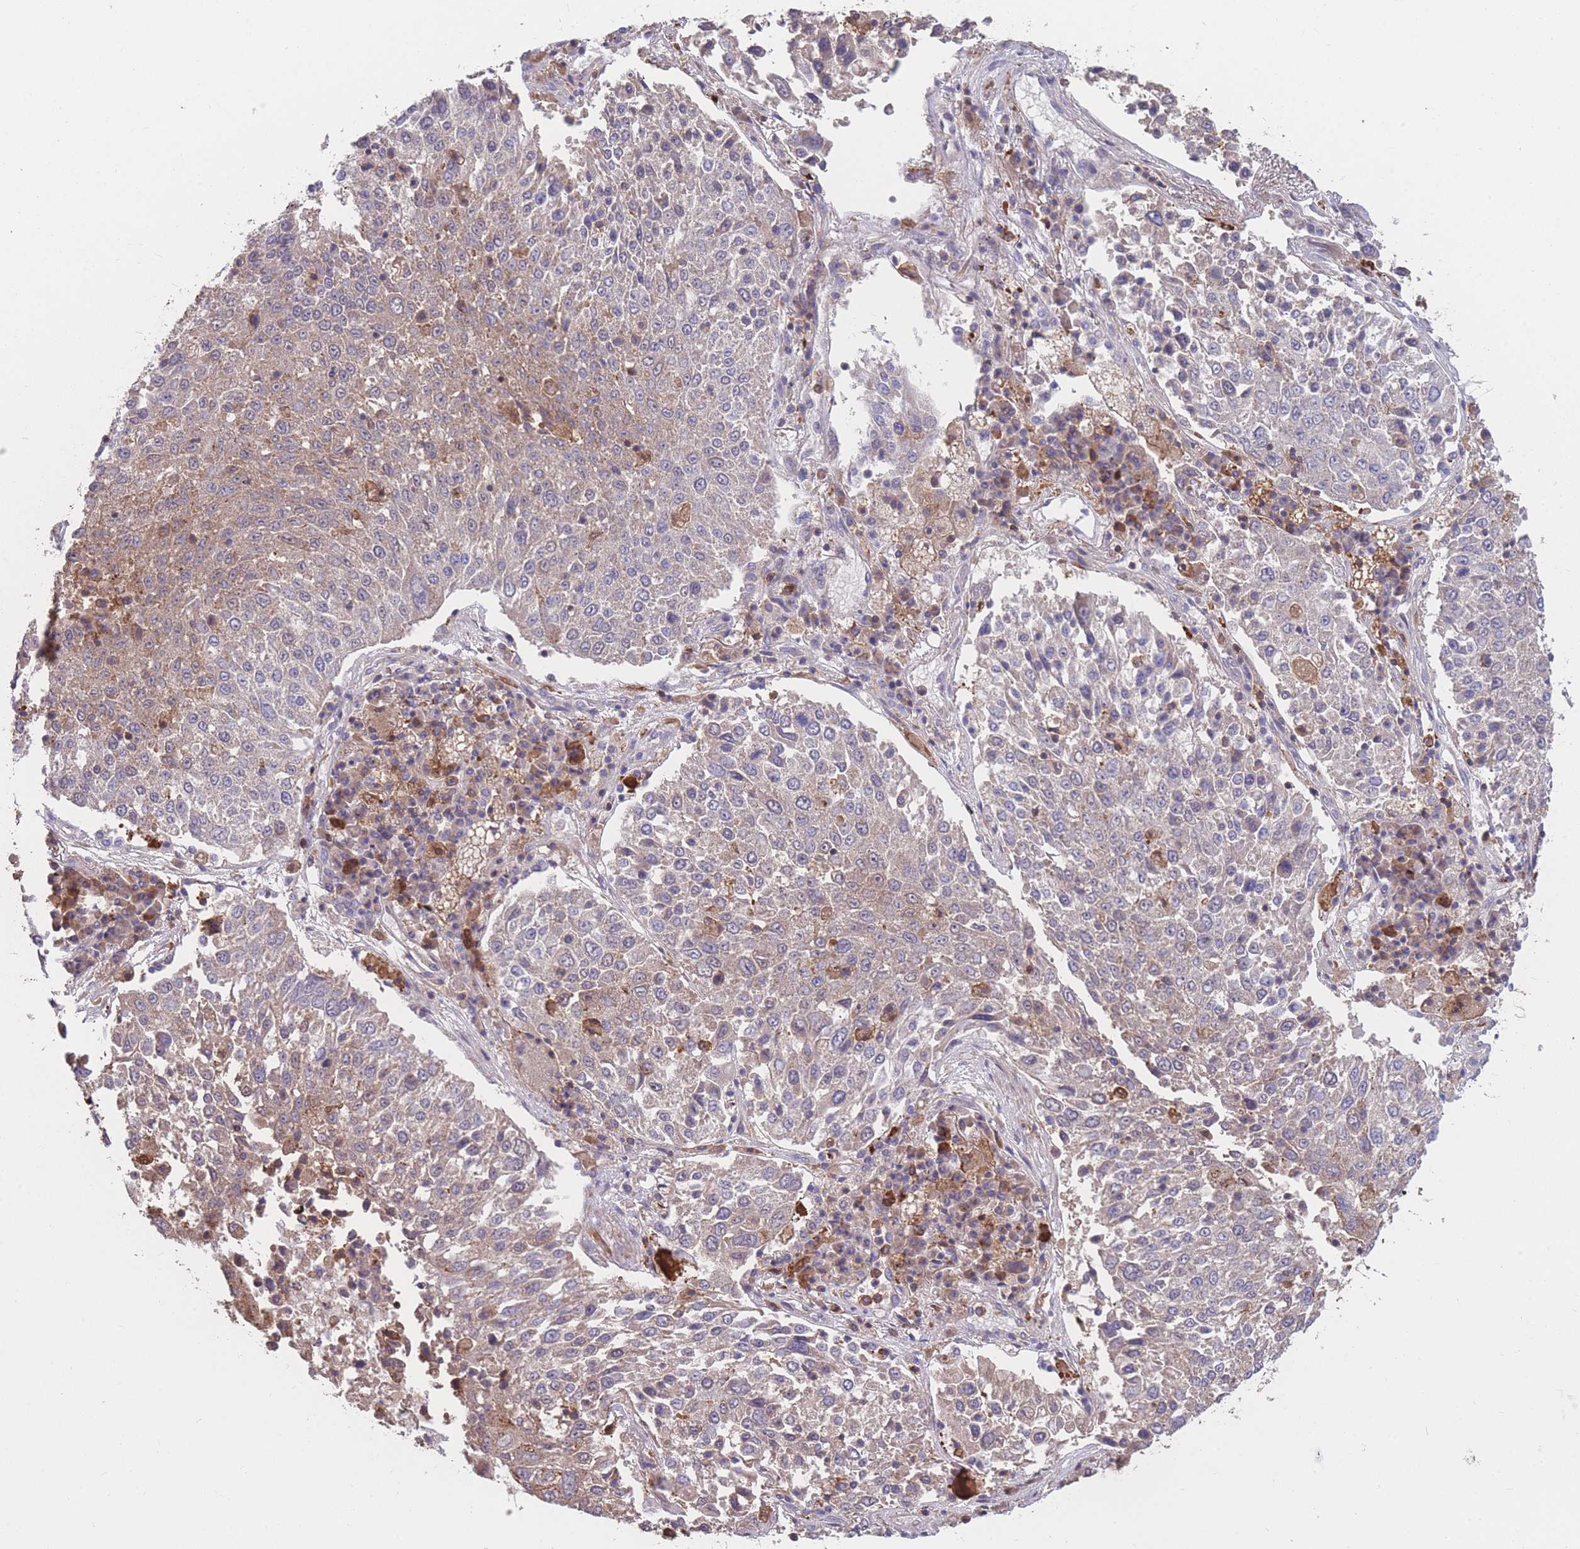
{"staining": {"intensity": "weak", "quantity": "<25%", "location": "cytoplasmic/membranous"}, "tissue": "lung cancer", "cell_type": "Tumor cells", "image_type": "cancer", "snomed": [{"axis": "morphology", "description": "Squamous cell carcinoma, NOS"}, {"axis": "topography", "description": "Lung"}], "caption": "An IHC image of lung cancer is shown. There is no staining in tumor cells of lung cancer. The staining is performed using DAB brown chromogen with nuclei counter-stained in using hematoxylin.", "gene": "CD33", "patient": {"sex": "male", "age": 65}}